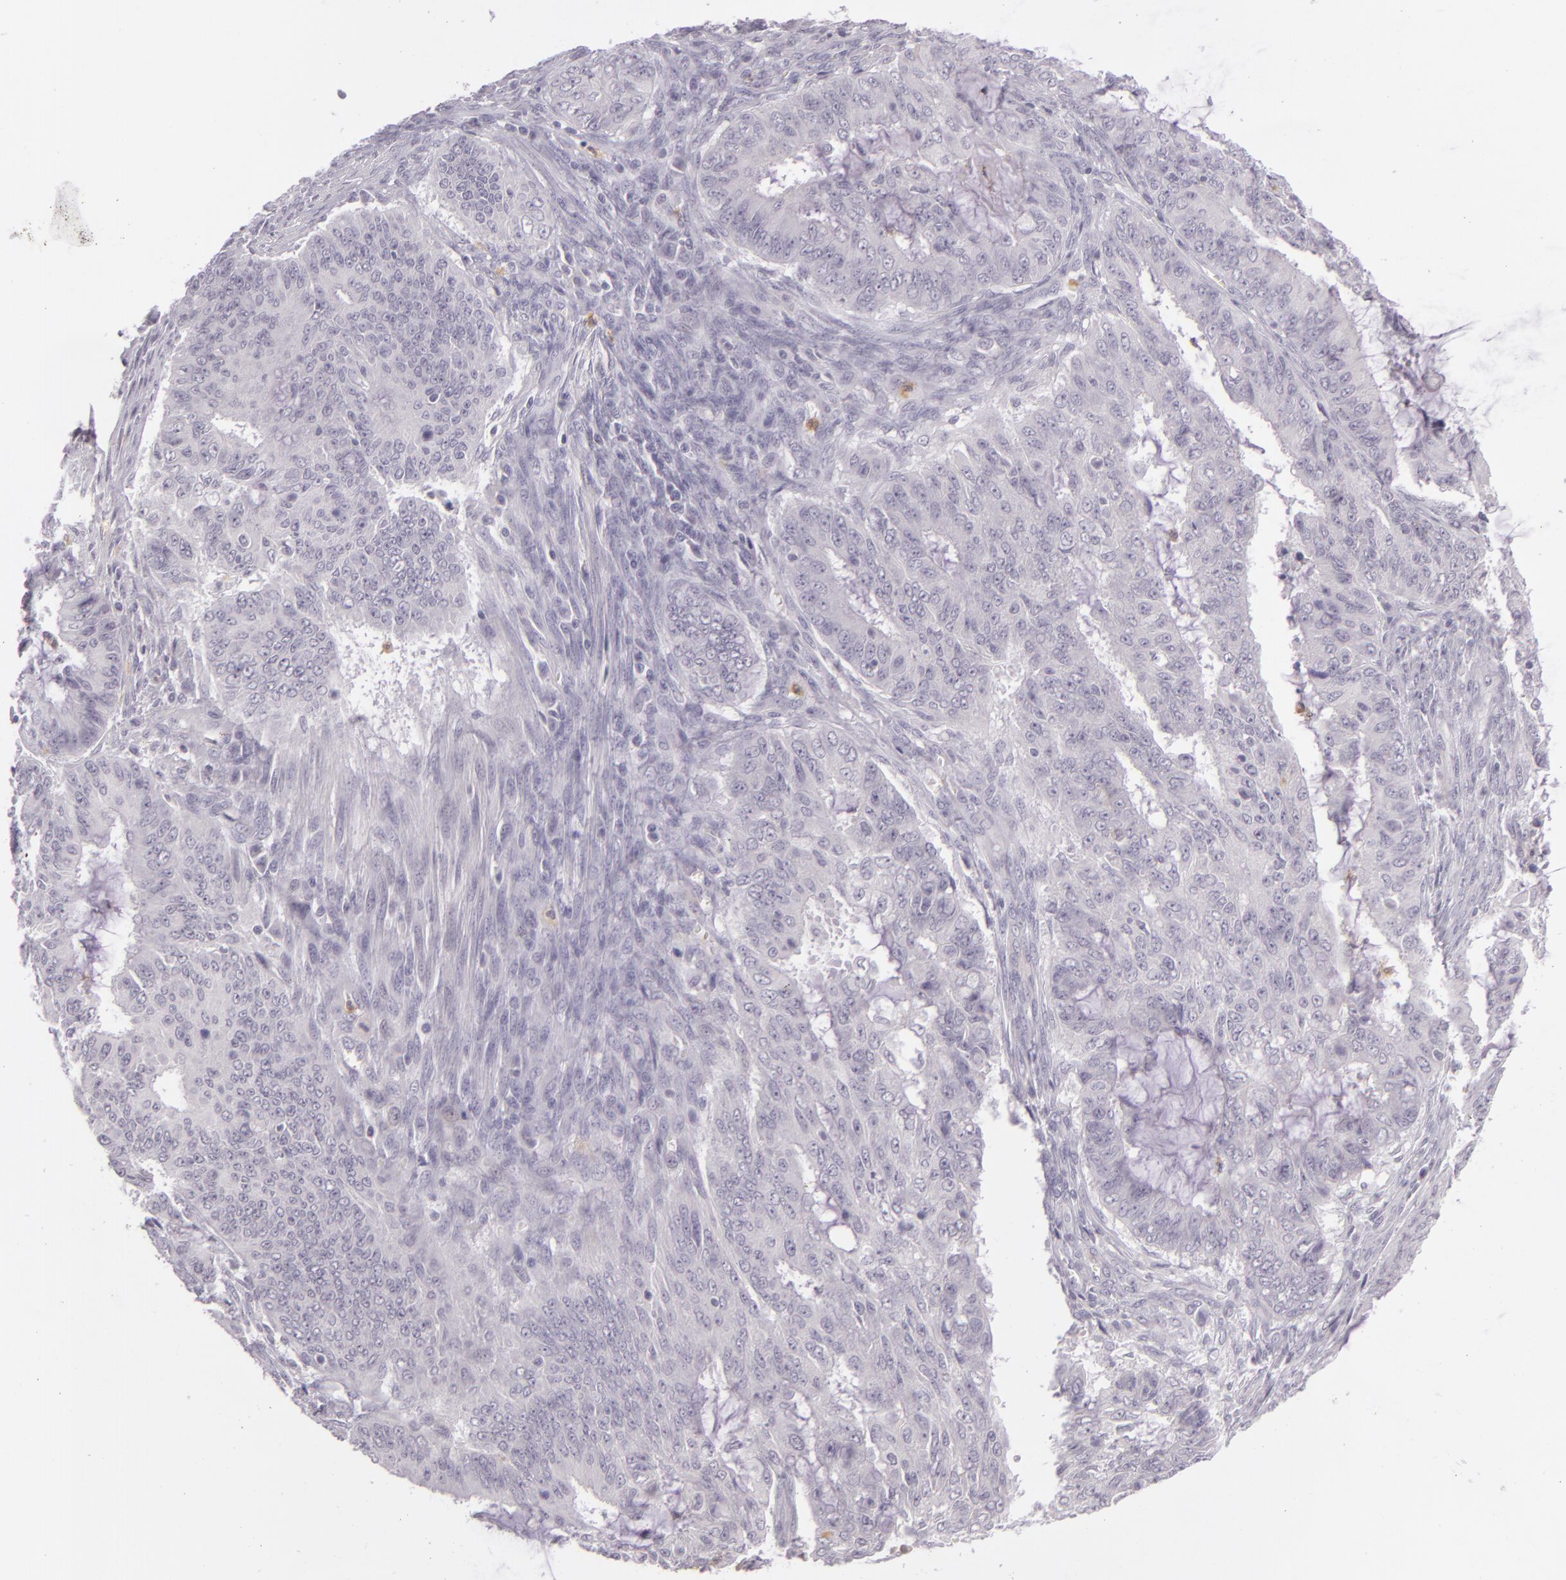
{"staining": {"intensity": "negative", "quantity": "none", "location": "none"}, "tissue": "endometrial cancer", "cell_type": "Tumor cells", "image_type": "cancer", "snomed": [{"axis": "morphology", "description": "Adenocarcinoma, NOS"}, {"axis": "topography", "description": "Endometrium"}], "caption": "High magnification brightfield microscopy of endometrial cancer (adenocarcinoma) stained with DAB (3,3'-diaminobenzidine) (brown) and counterstained with hematoxylin (blue): tumor cells show no significant staining.", "gene": "CBS", "patient": {"sex": "female", "age": 75}}